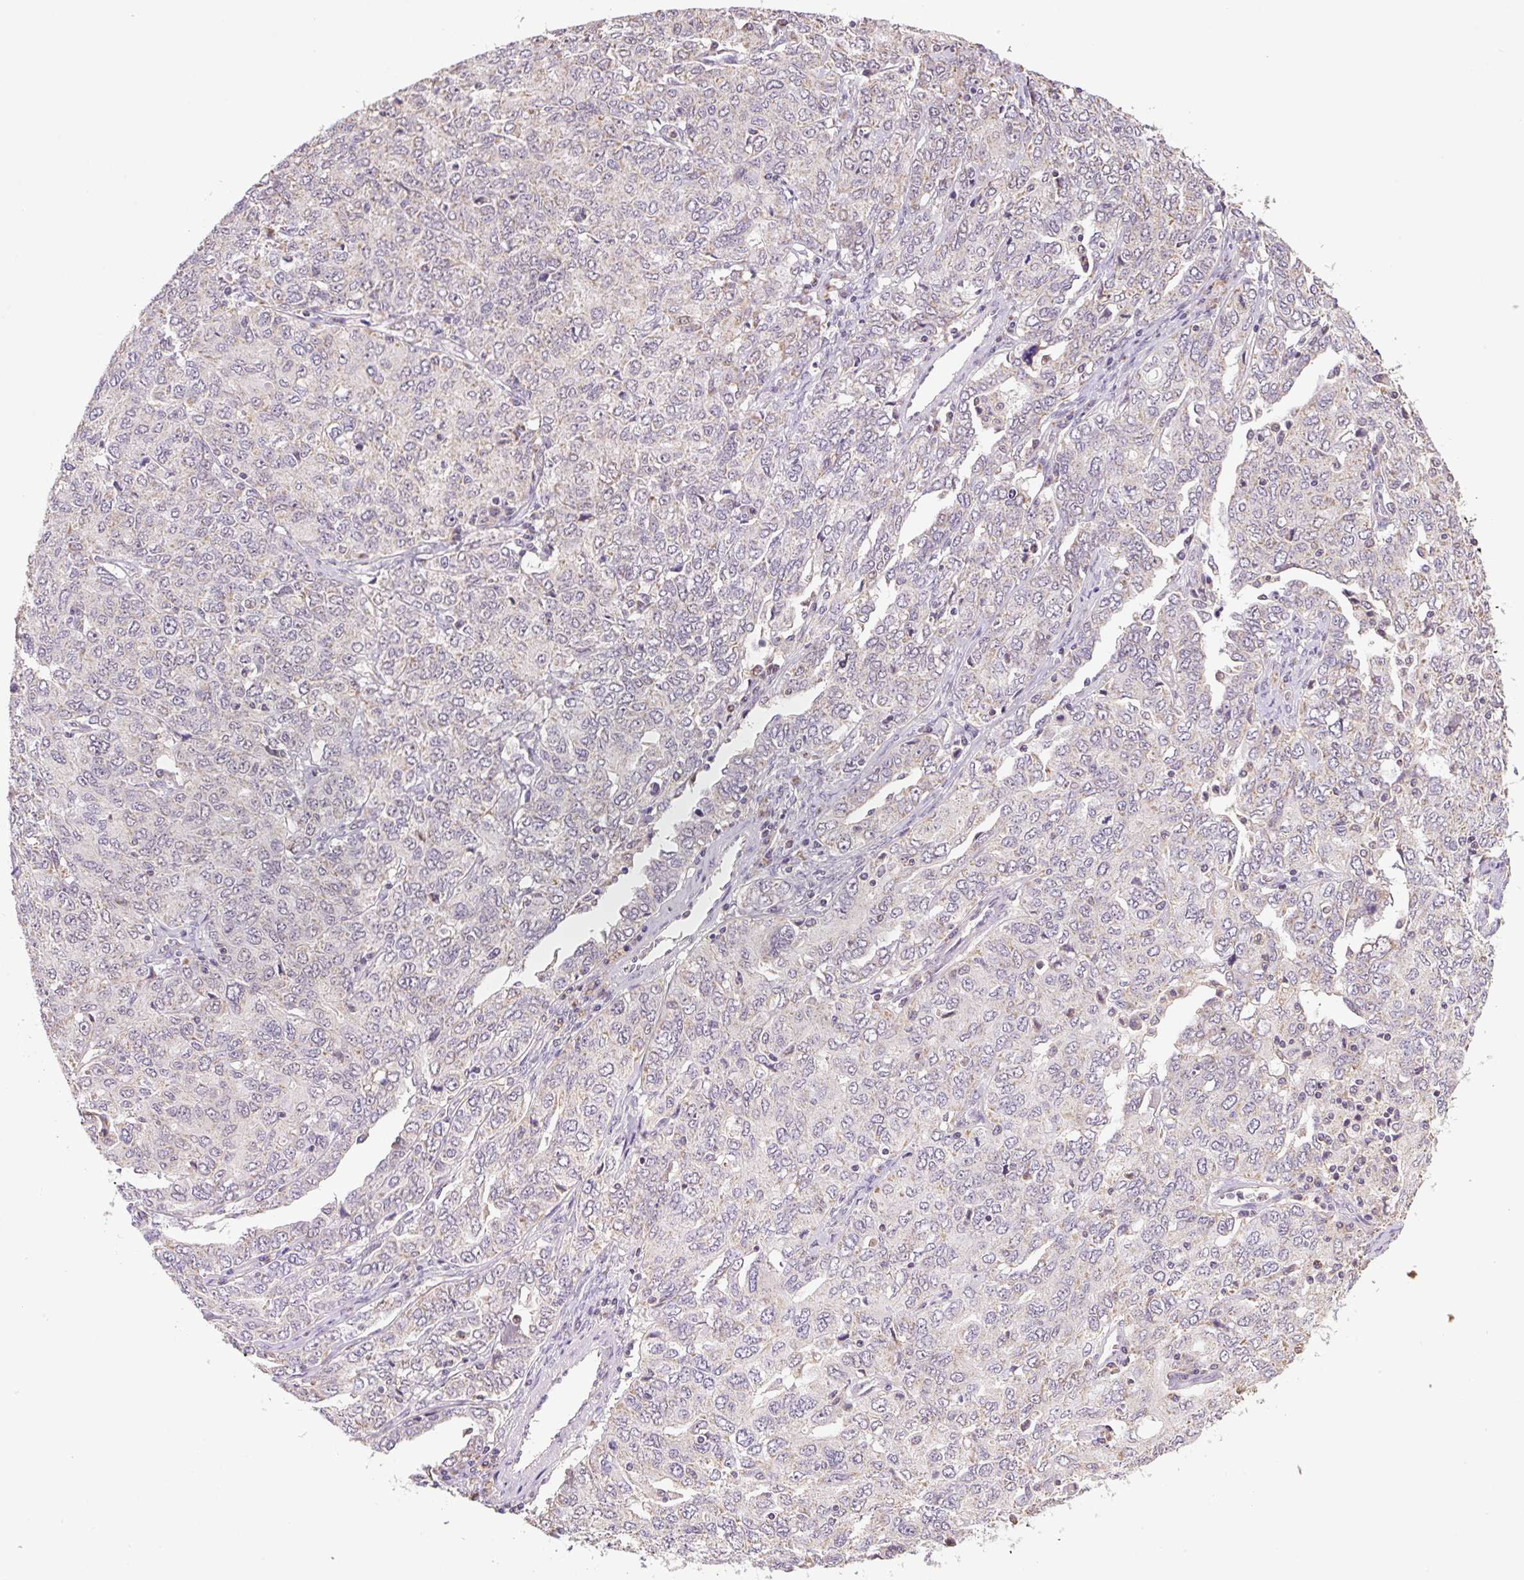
{"staining": {"intensity": "weak", "quantity": "<25%", "location": "cytoplasmic/membranous"}, "tissue": "ovarian cancer", "cell_type": "Tumor cells", "image_type": "cancer", "snomed": [{"axis": "morphology", "description": "Carcinoma, endometroid"}, {"axis": "topography", "description": "Ovary"}], "caption": "Tumor cells are negative for protein expression in human endometroid carcinoma (ovarian).", "gene": "SGF29", "patient": {"sex": "female", "age": 62}}